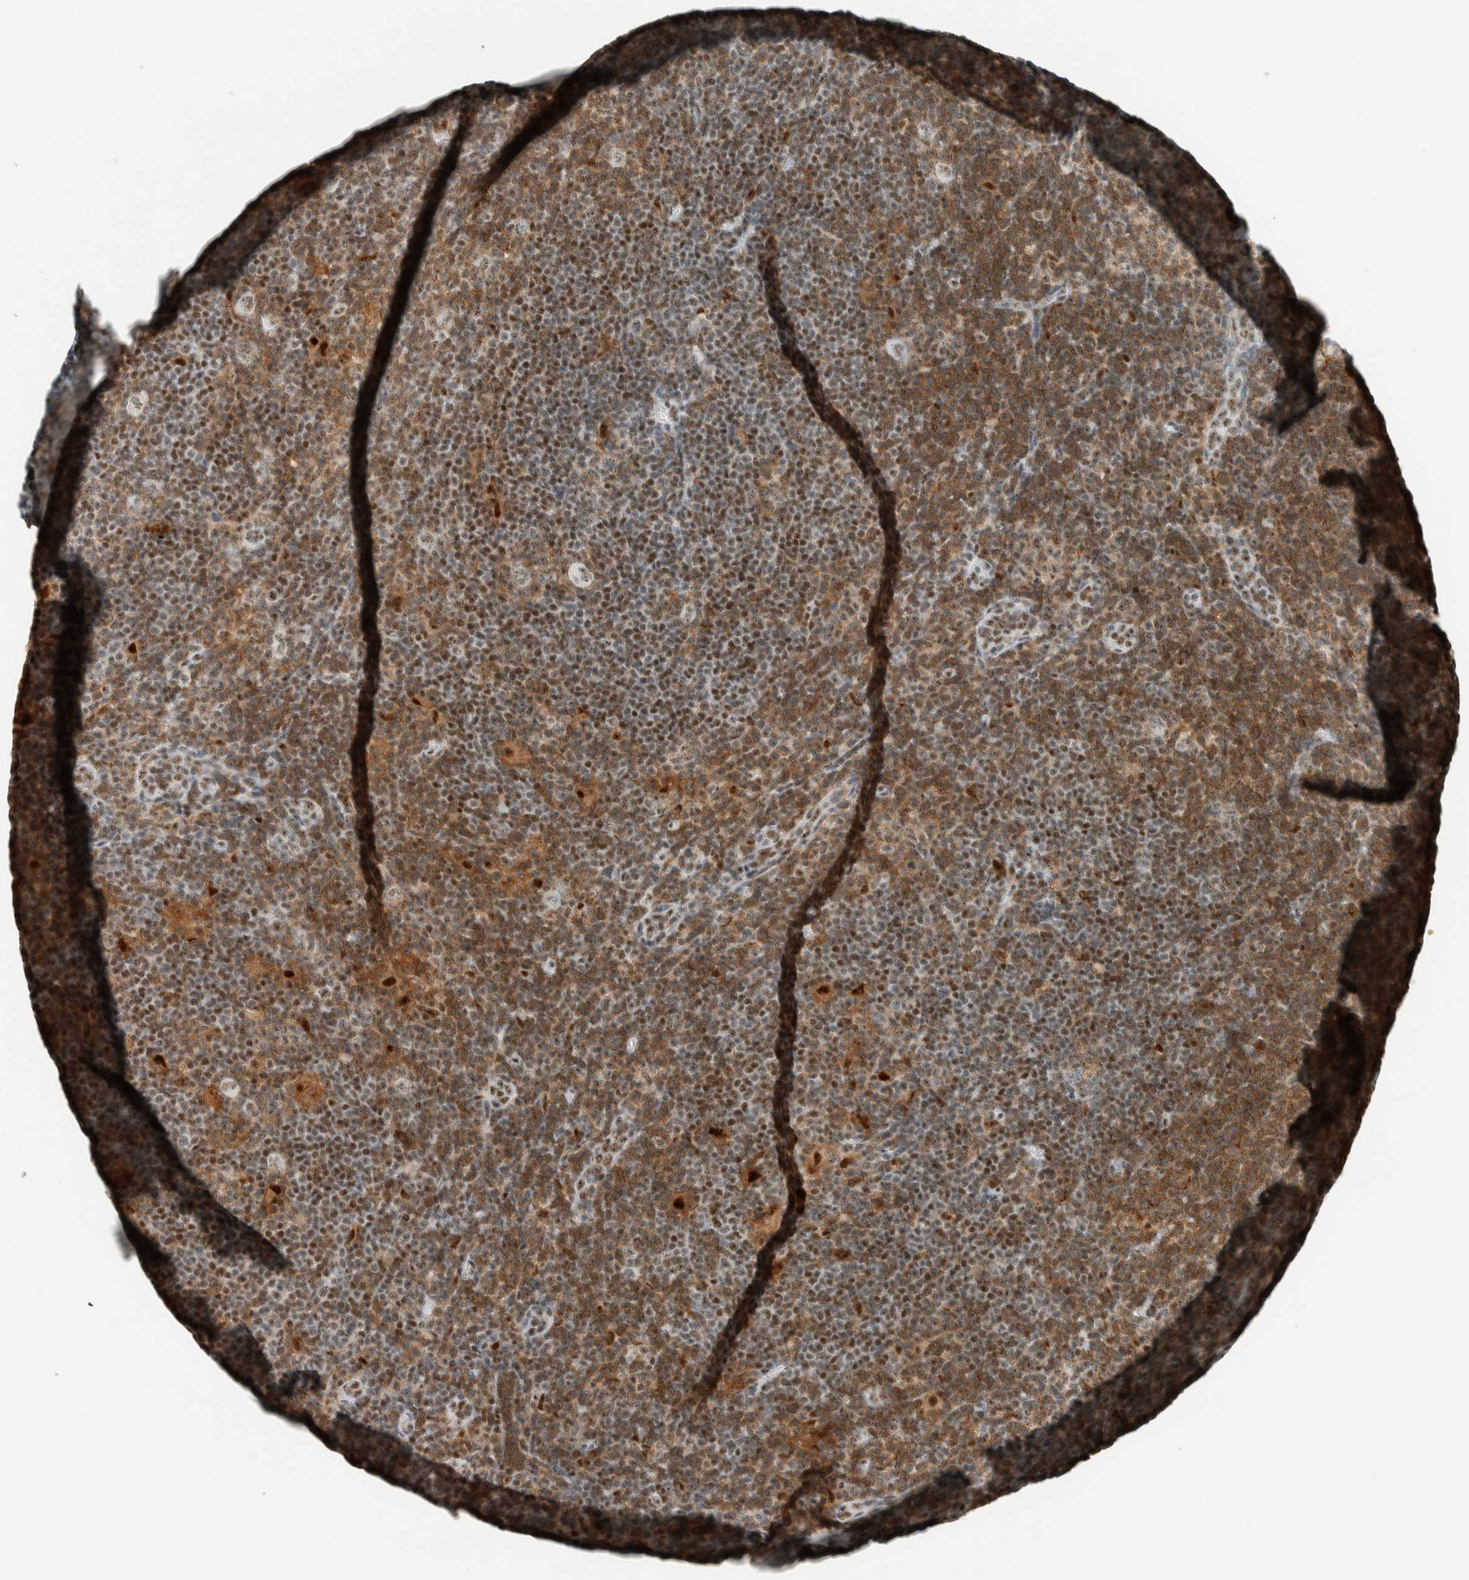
{"staining": {"intensity": "moderate", "quantity": ">75%", "location": "nuclear"}, "tissue": "lymphoma", "cell_type": "Tumor cells", "image_type": "cancer", "snomed": [{"axis": "morphology", "description": "Hodgkin's disease, NOS"}, {"axis": "topography", "description": "Lymph node"}], "caption": "Immunohistochemical staining of lymphoma reveals medium levels of moderate nuclear protein expression in about >75% of tumor cells.", "gene": "CYSRT1", "patient": {"sex": "female", "age": 57}}